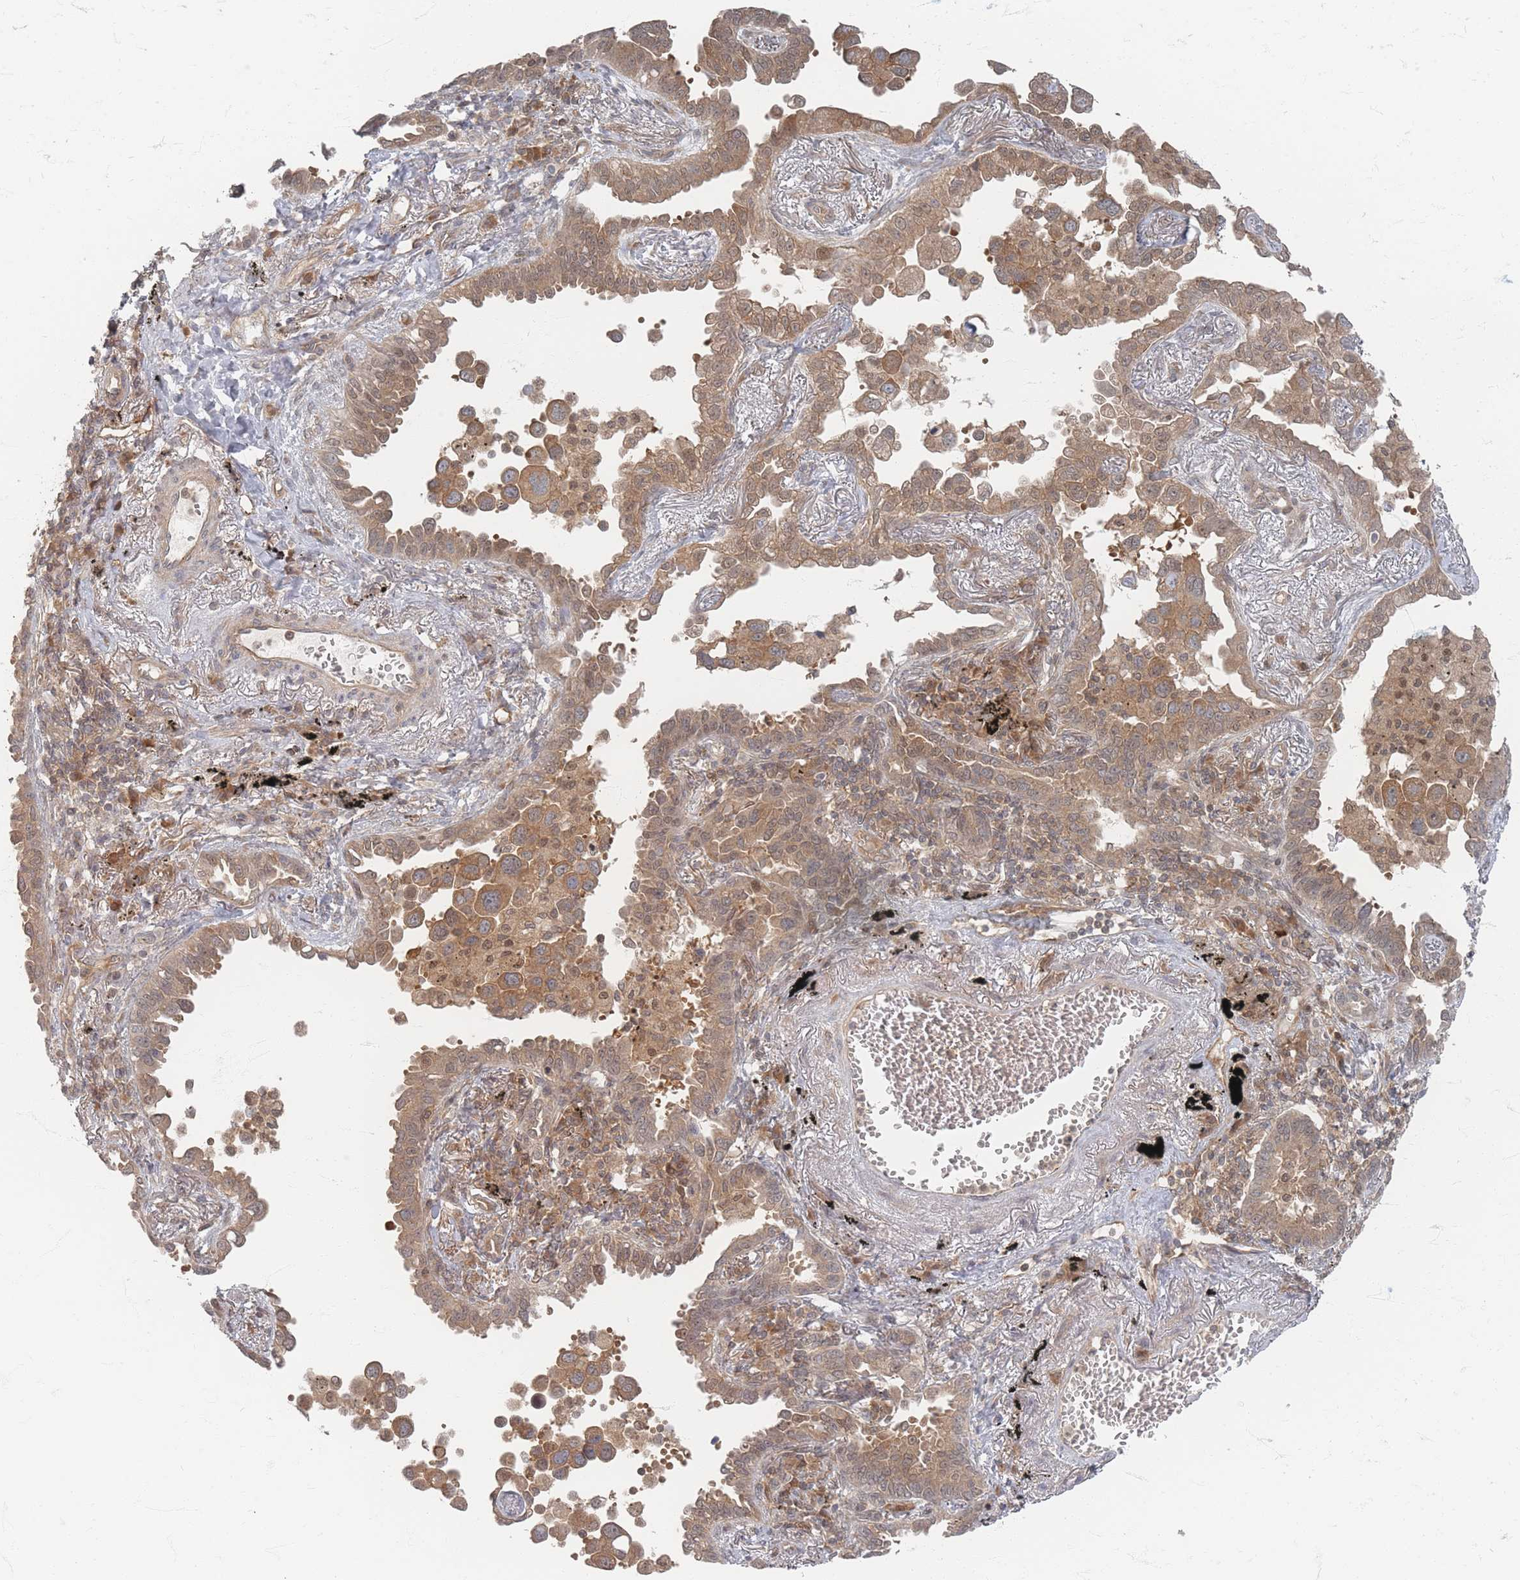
{"staining": {"intensity": "moderate", "quantity": ">75%", "location": "cytoplasmic/membranous"}, "tissue": "lung cancer", "cell_type": "Tumor cells", "image_type": "cancer", "snomed": [{"axis": "morphology", "description": "Adenocarcinoma, NOS"}, {"axis": "topography", "description": "Lung"}], "caption": "IHC (DAB) staining of human adenocarcinoma (lung) demonstrates moderate cytoplasmic/membranous protein positivity in approximately >75% of tumor cells.", "gene": "PSMD9", "patient": {"sex": "male", "age": 67}}